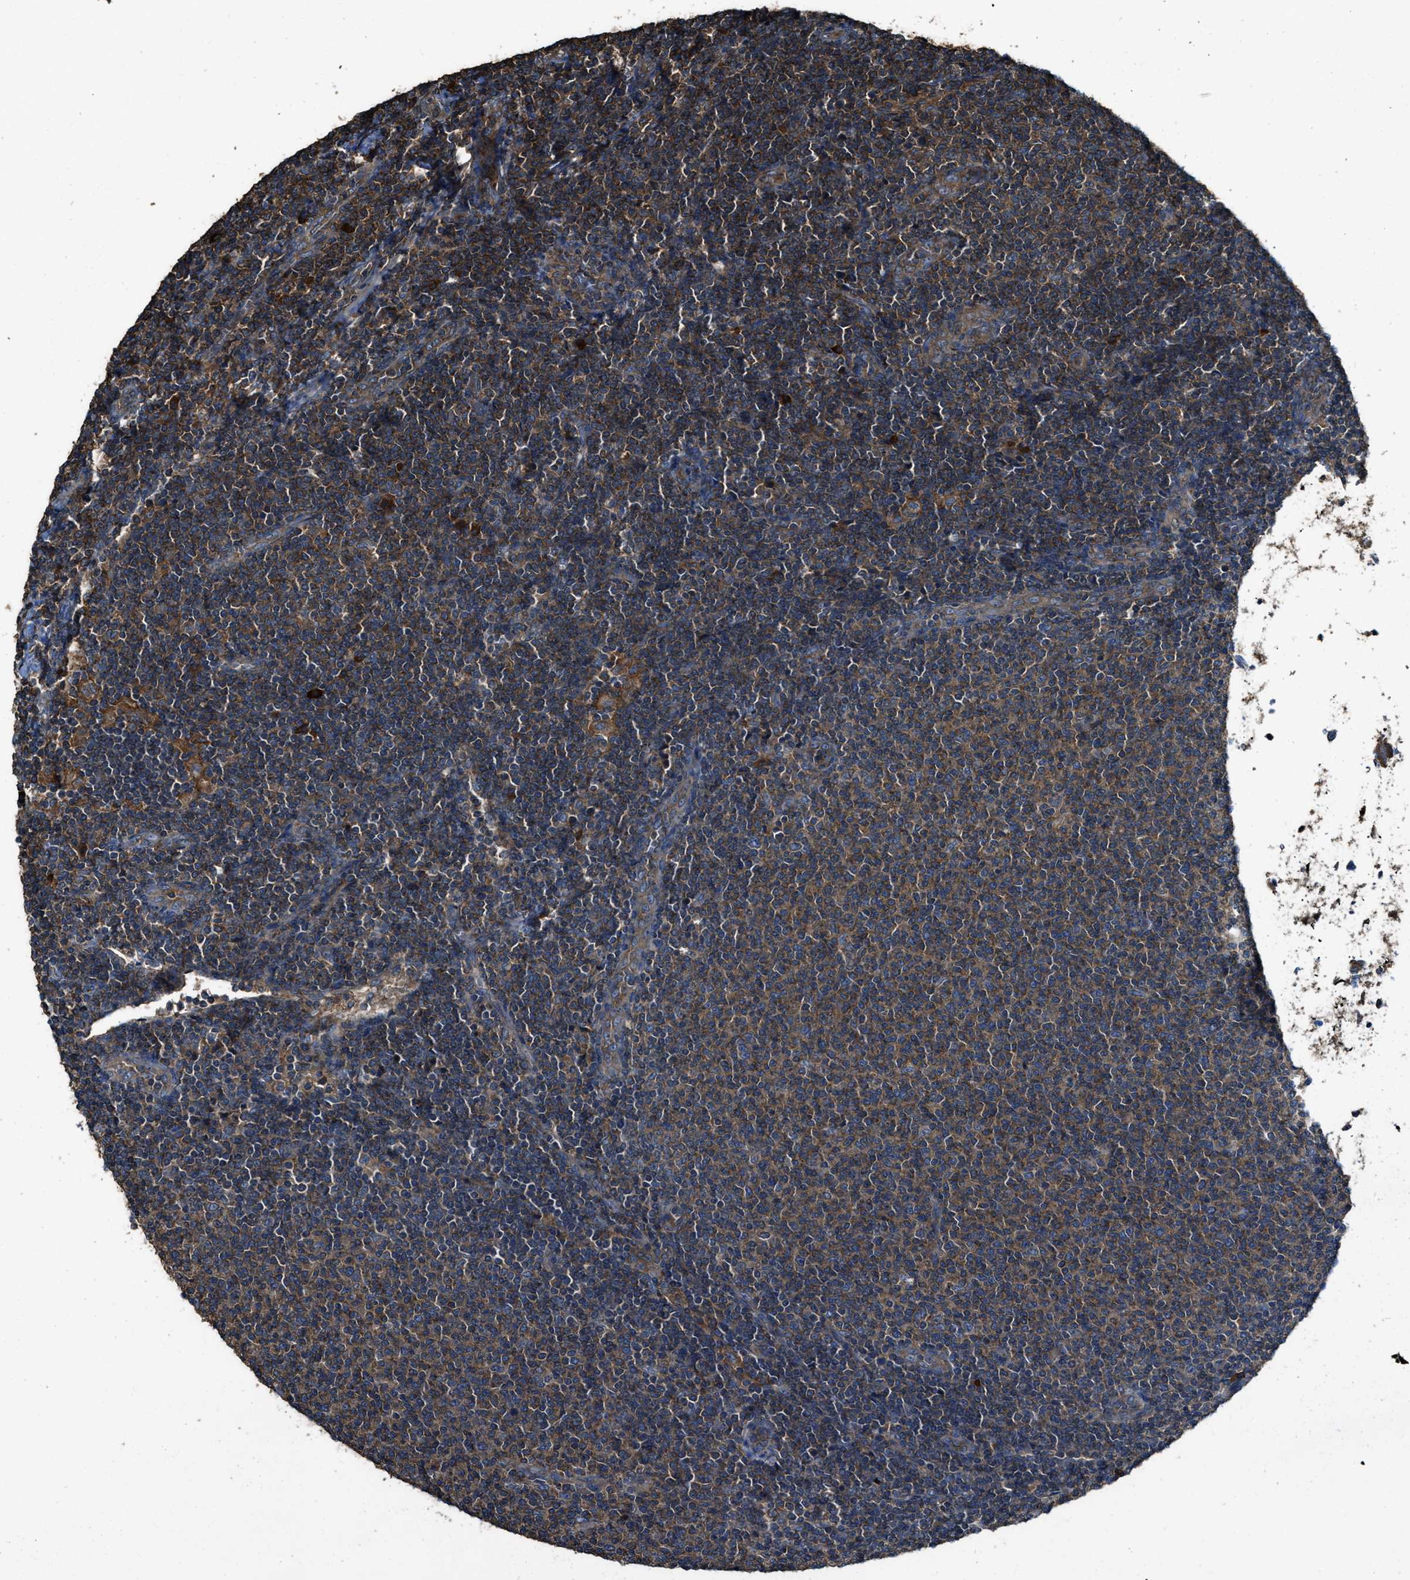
{"staining": {"intensity": "strong", "quantity": "25%-75%", "location": "cytoplasmic/membranous"}, "tissue": "lymphoma", "cell_type": "Tumor cells", "image_type": "cancer", "snomed": [{"axis": "morphology", "description": "Malignant lymphoma, non-Hodgkin's type, Low grade"}, {"axis": "topography", "description": "Lymph node"}], "caption": "Protein expression analysis of human lymphoma reveals strong cytoplasmic/membranous positivity in about 25%-75% of tumor cells. The protein of interest is stained brown, and the nuclei are stained in blue (DAB IHC with brightfield microscopy, high magnification).", "gene": "MAP3K8", "patient": {"sex": "male", "age": 66}}